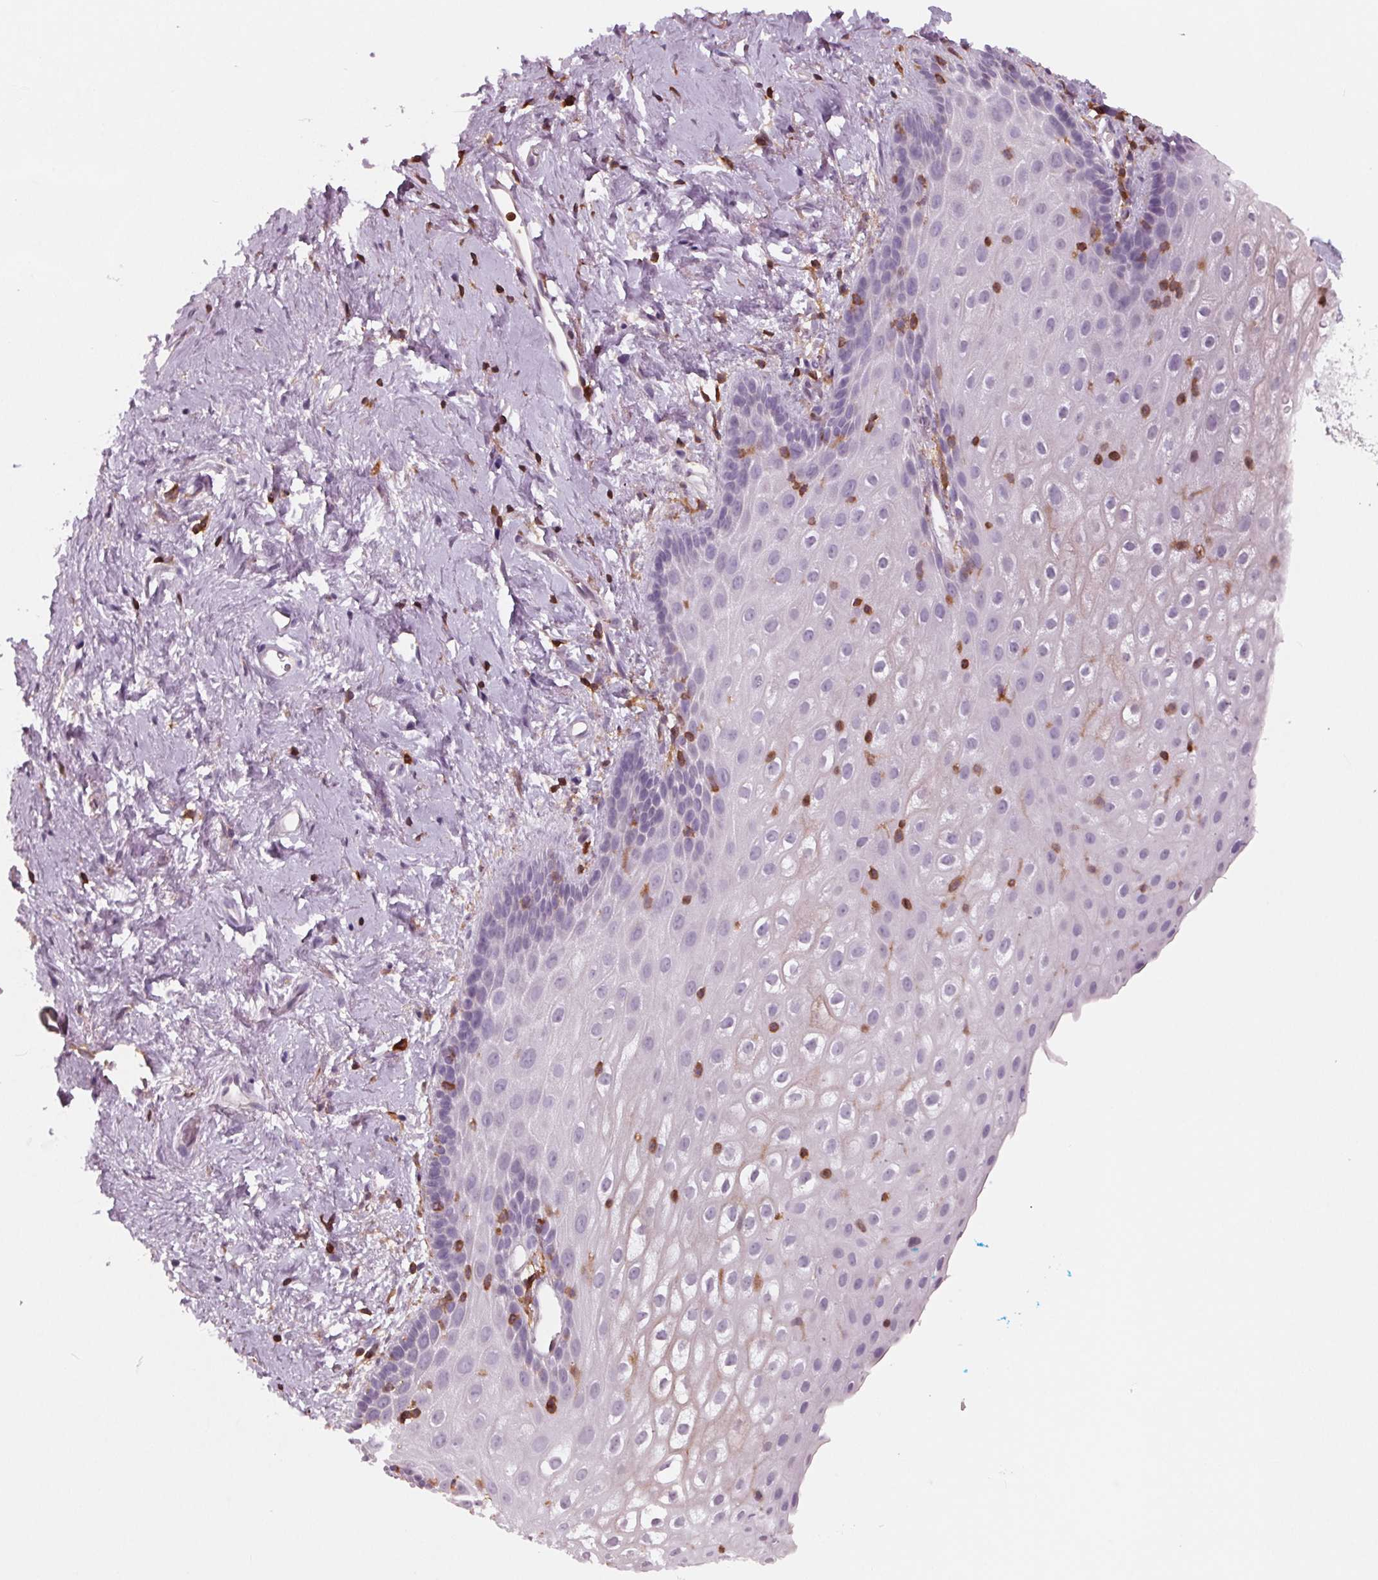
{"staining": {"intensity": "negative", "quantity": "none", "location": "none"}, "tissue": "vagina", "cell_type": "Squamous epithelial cells", "image_type": "normal", "snomed": [{"axis": "morphology", "description": "Normal tissue, NOS"}, {"axis": "morphology", "description": "Adenocarcinoma, NOS"}, {"axis": "topography", "description": "Rectum"}, {"axis": "topography", "description": "Vagina"}, {"axis": "topography", "description": "Peripheral nerve tissue"}], "caption": "Immunohistochemical staining of normal human vagina reveals no significant positivity in squamous epithelial cells.", "gene": "ARHGAP25", "patient": {"sex": "female", "age": 71}}